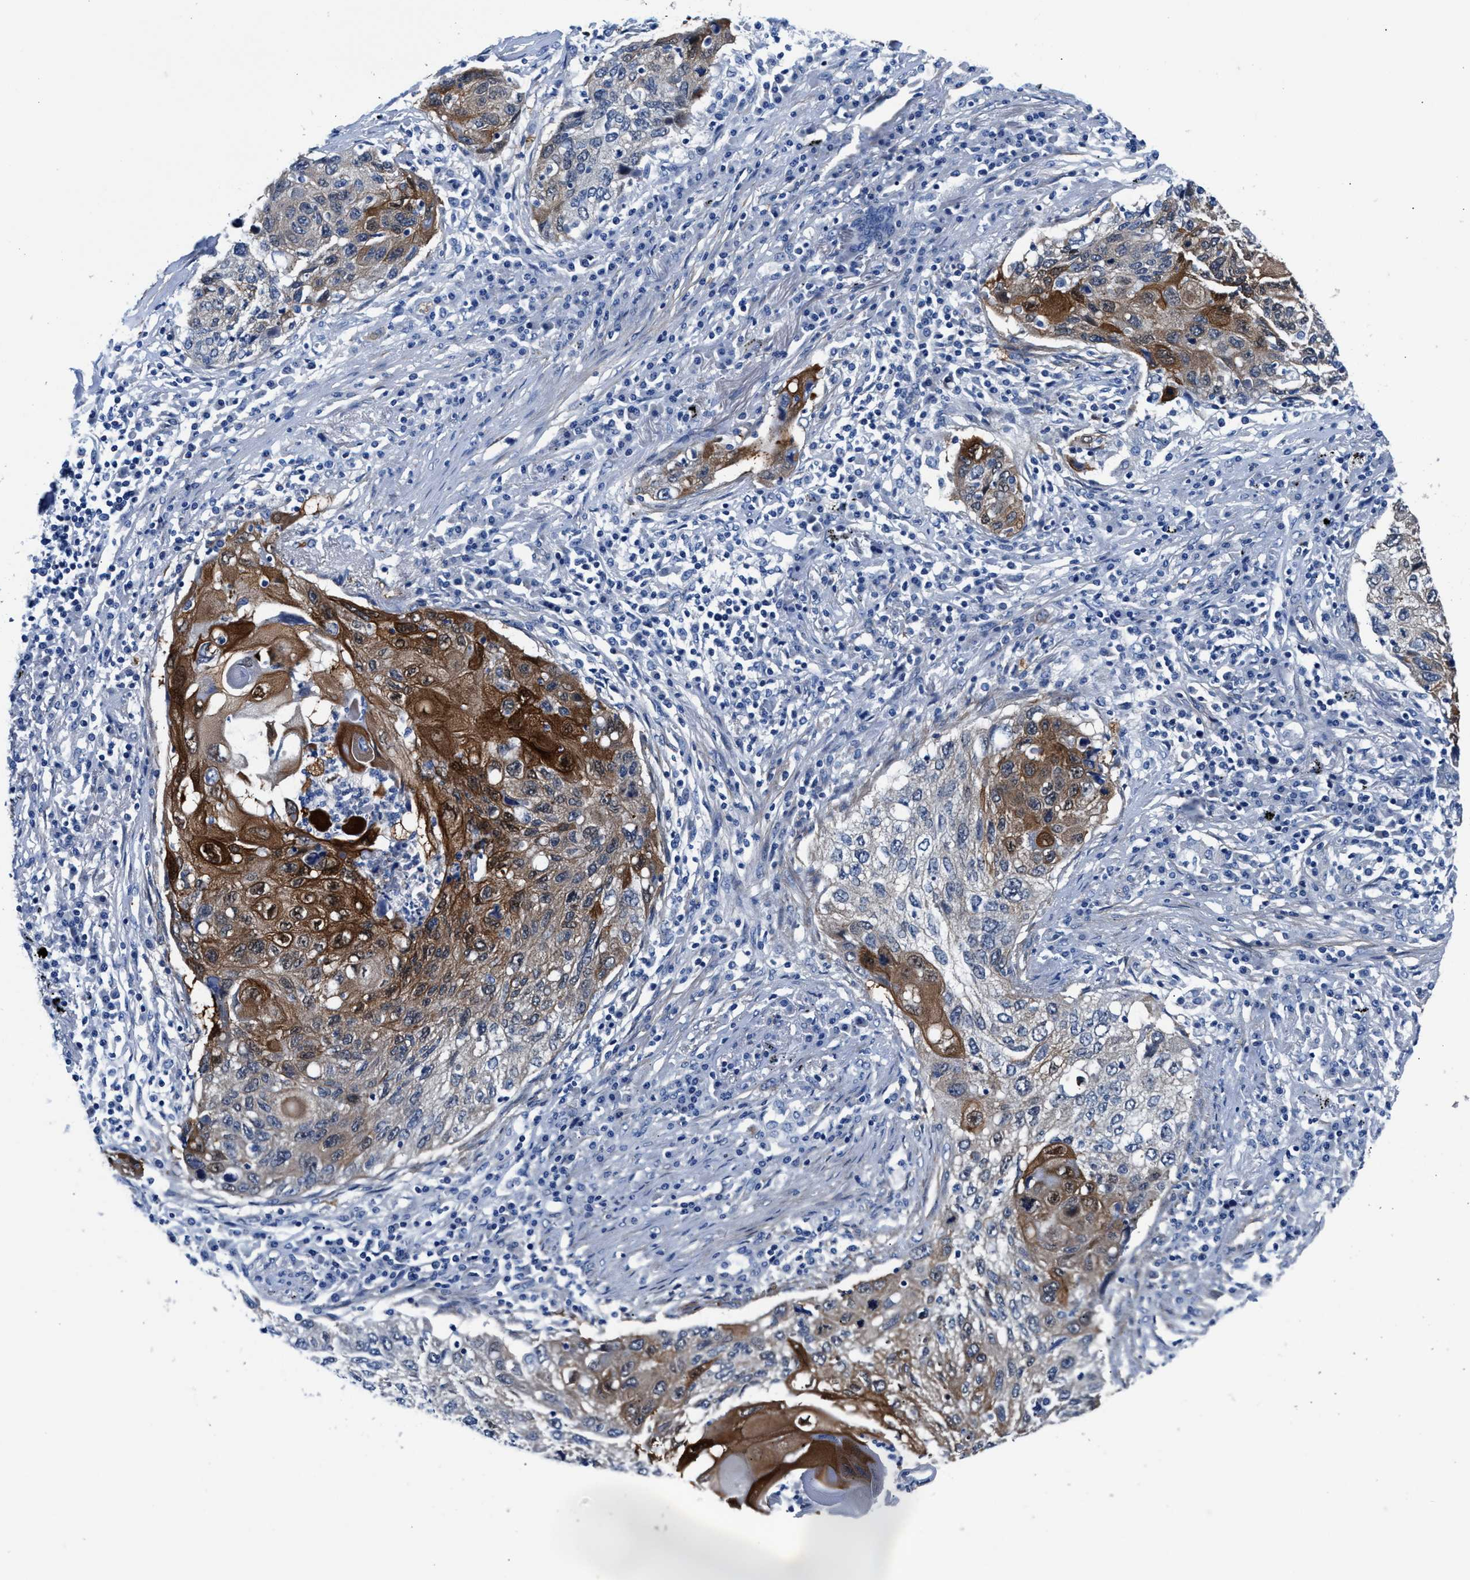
{"staining": {"intensity": "strong", "quantity": "25%-75%", "location": "cytoplasmic/membranous"}, "tissue": "lung cancer", "cell_type": "Tumor cells", "image_type": "cancer", "snomed": [{"axis": "morphology", "description": "Squamous cell carcinoma, NOS"}, {"axis": "topography", "description": "Lung"}], "caption": "Squamous cell carcinoma (lung) stained for a protein (brown) displays strong cytoplasmic/membranous positive expression in approximately 25%-75% of tumor cells.", "gene": "PARG", "patient": {"sex": "female", "age": 63}}